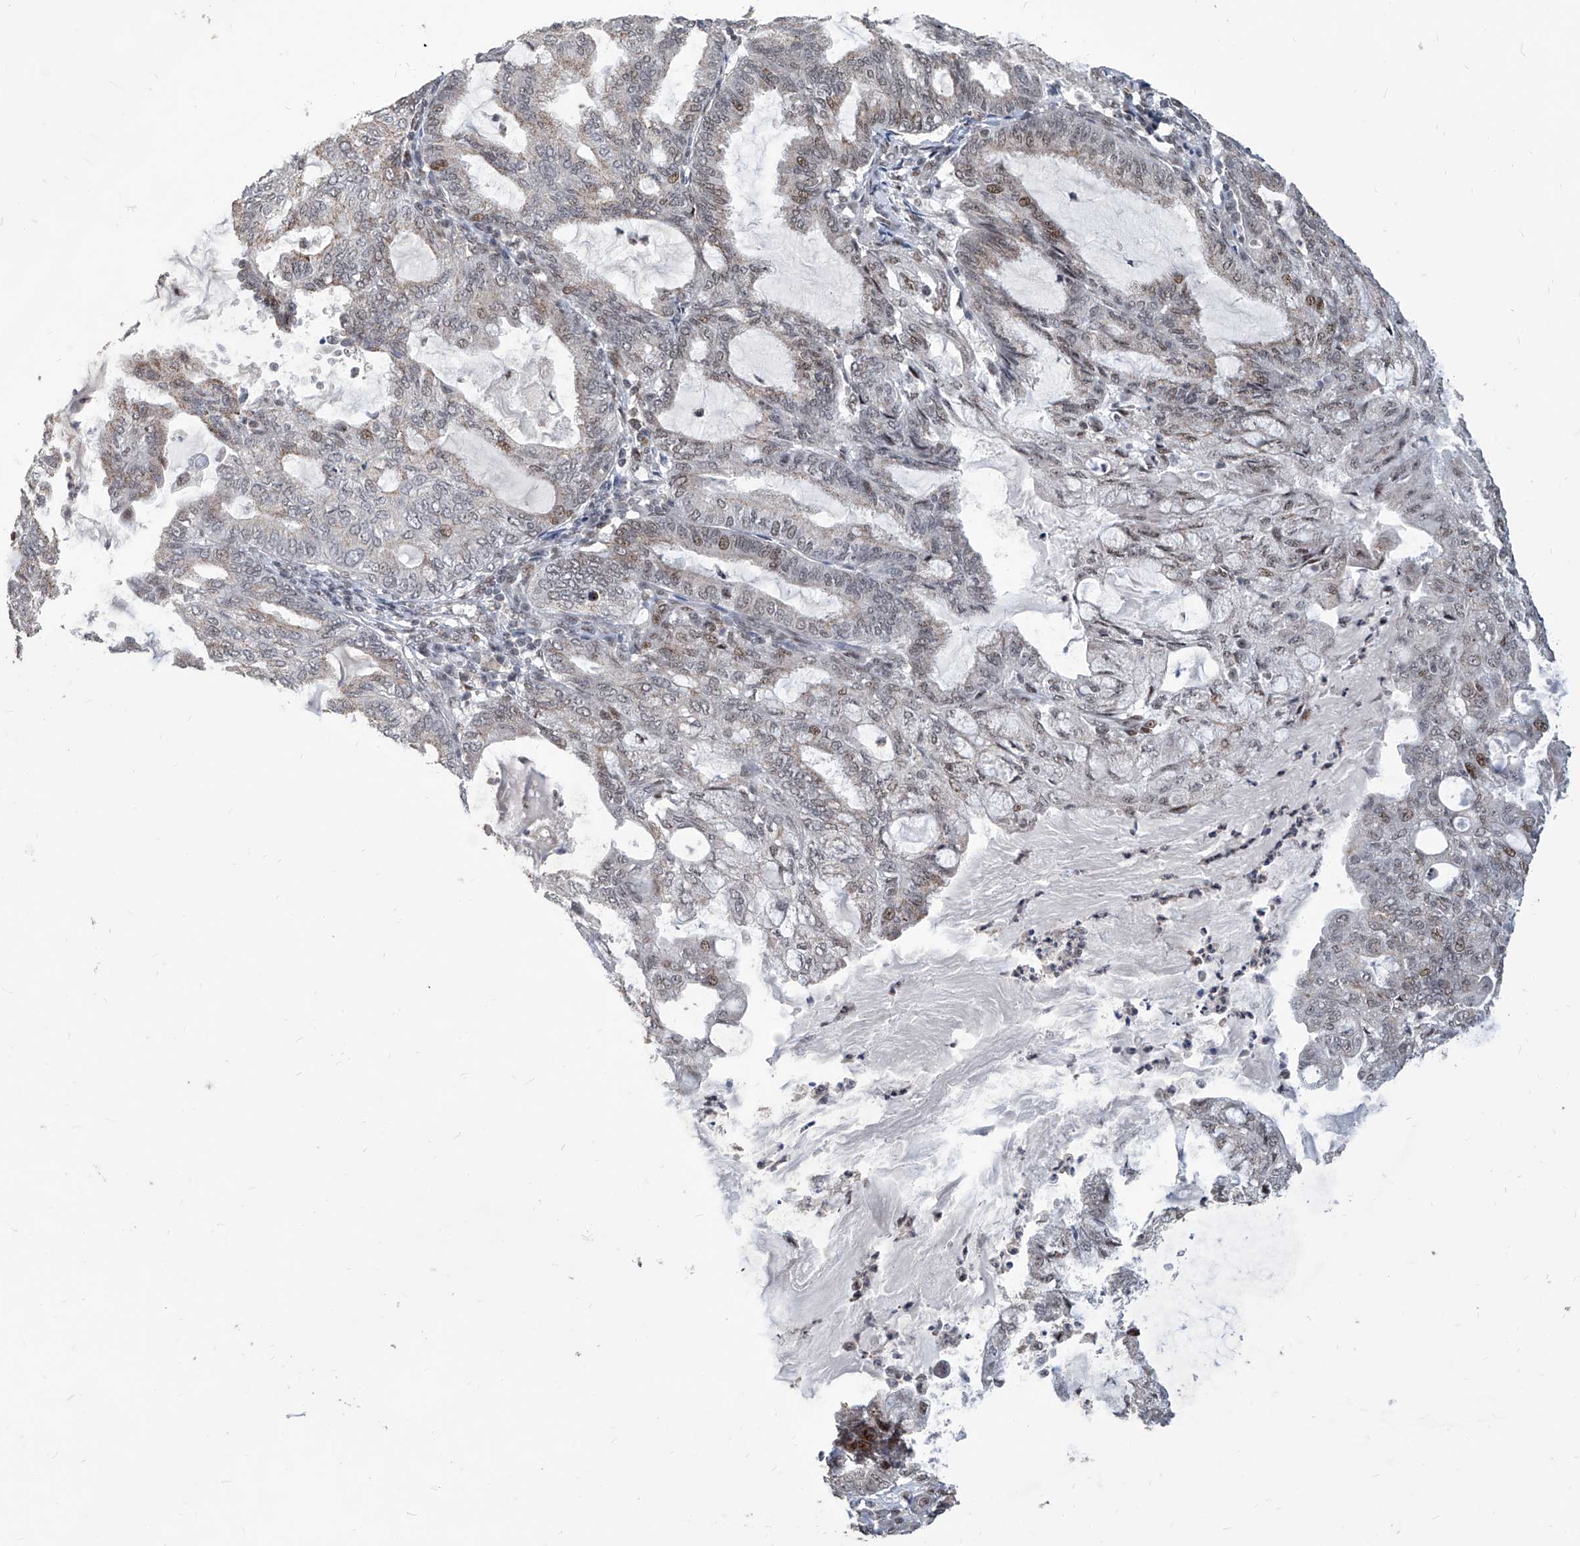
{"staining": {"intensity": "weak", "quantity": "<25%", "location": "nuclear"}, "tissue": "endometrial cancer", "cell_type": "Tumor cells", "image_type": "cancer", "snomed": [{"axis": "morphology", "description": "Adenocarcinoma, NOS"}, {"axis": "topography", "description": "Endometrium"}], "caption": "Histopathology image shows no significant protein positivity in tumor cells of endometrial cancer (adenocarcinoma).", "gene": "IRF2", "patient": {"sex": "female", "age": 86}}